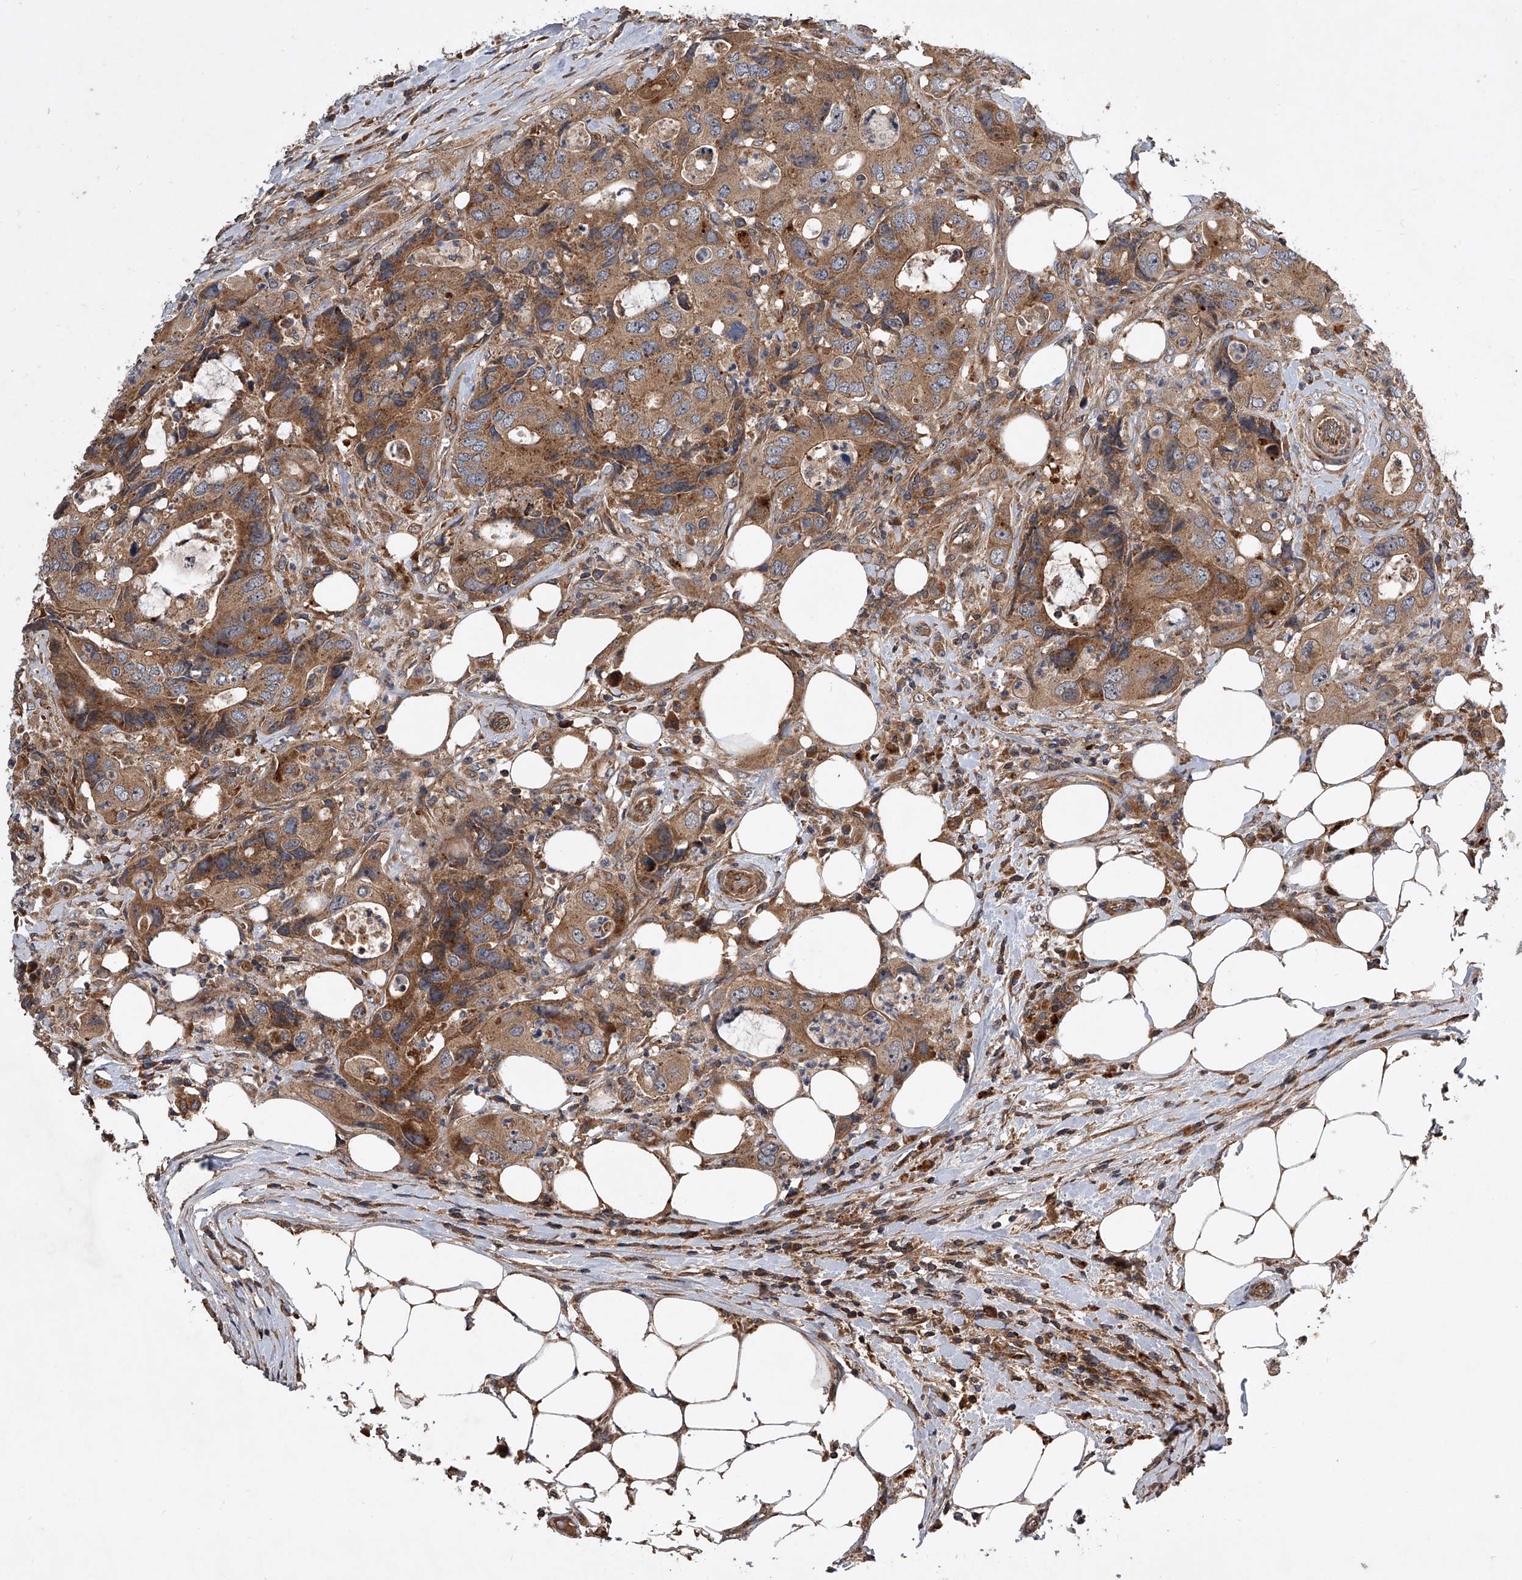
{"staining": {"intensity": "moderate", "quantity": ">75%", "location": "cytoplasmic/membranous"}, "tissue": "colorectal cancer", "cell_type": "Tumor cells", "image_type": "cancer", "snomed": [{"axis": "morphology", "description": "Adenocarcinoma, NOS"}, {"axis": "topography", "description": "Colon"}], "caption": "Immunohistochemistry of human colorectal cancer exhibits medium levels of moderate cytoplasmic/membranous staining in approximately >75% of tumor cells.", "gene": "USP47", "patient": {"sex": "male", "age": 71}}